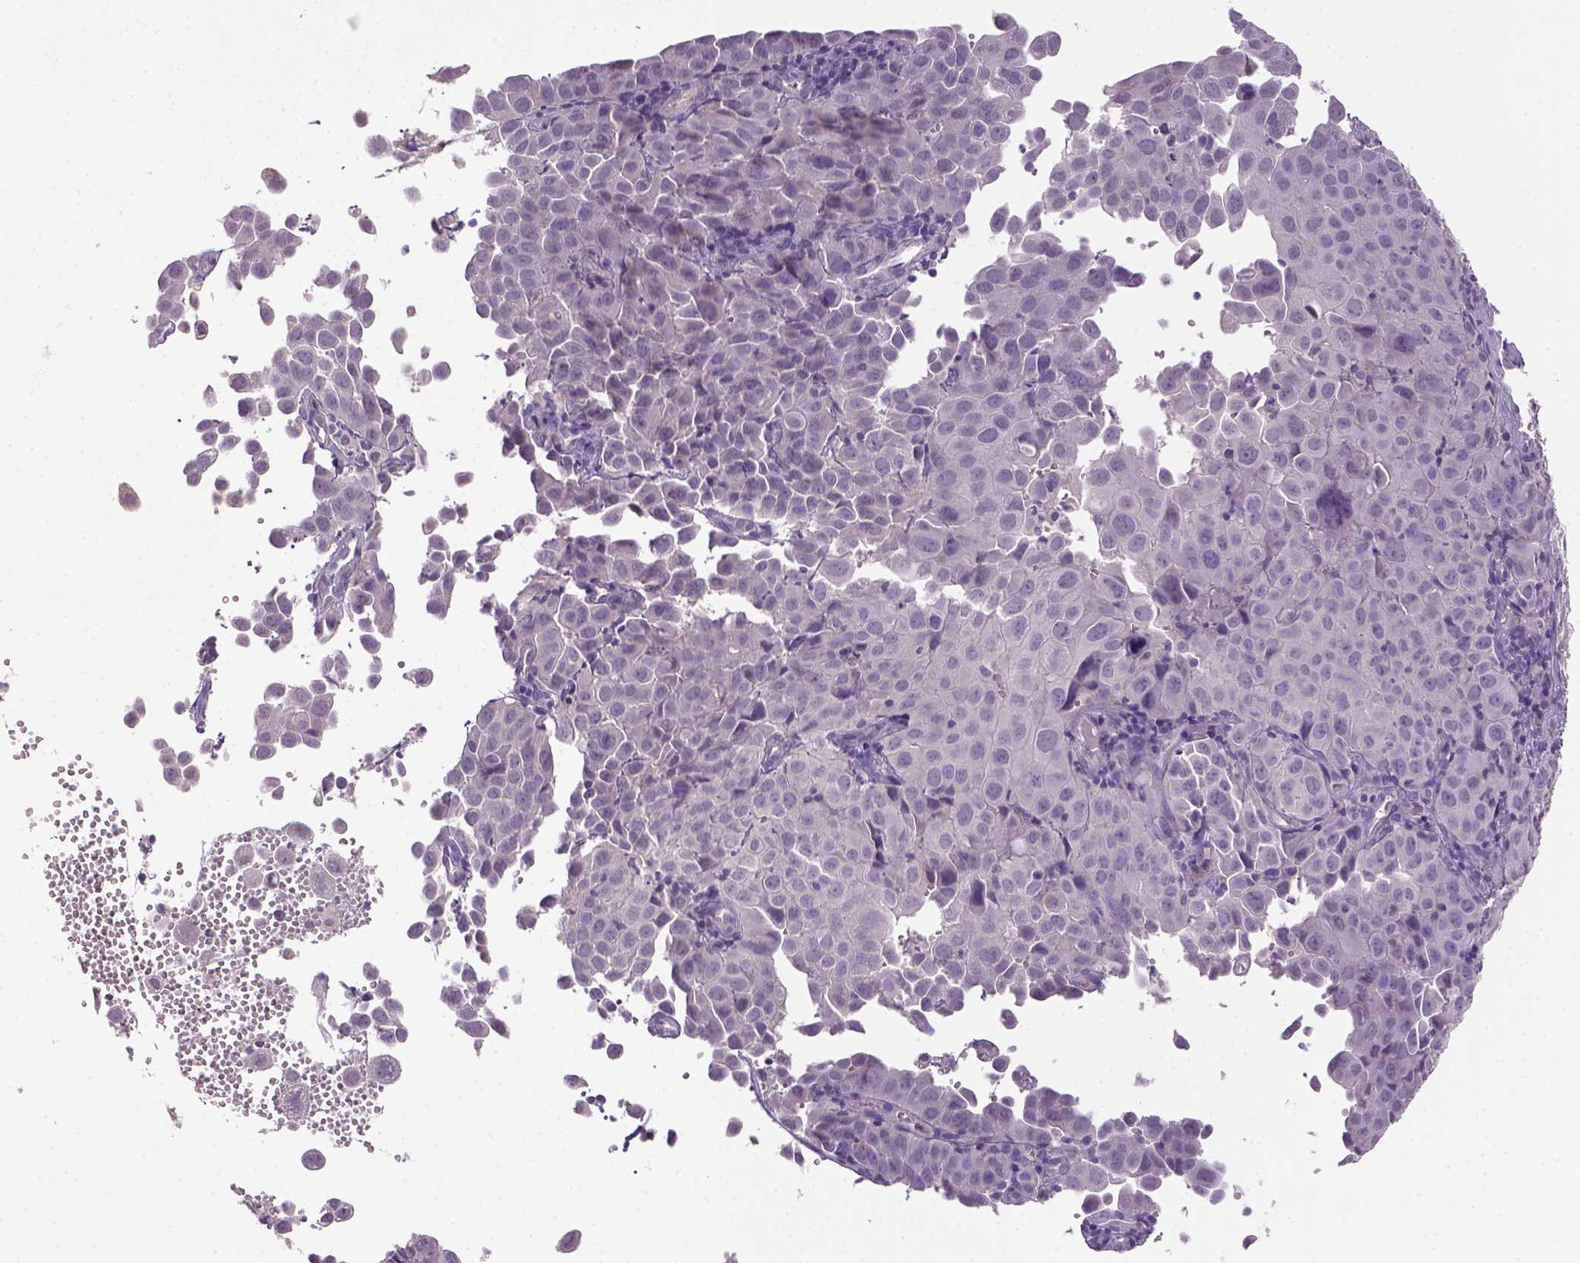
{"staining": {"intensity": "negative", "quantity": "none", "location": "none"}, "tissue": "cervical cancer", "cell_type": "Tumor cells", "image_type": "cancer", "snomed": [{"axis": "morphology", "description": "Squamous cell carcinoma, NOS"}, {"axis": "topography", "description": "Cervix"}], "caption": "IHC of human cervical squamous cell carcinoma demonstrates no expression in tumor cells.", "gene": "NLGN2", "patient": {"sex": "female", "age": 55}}